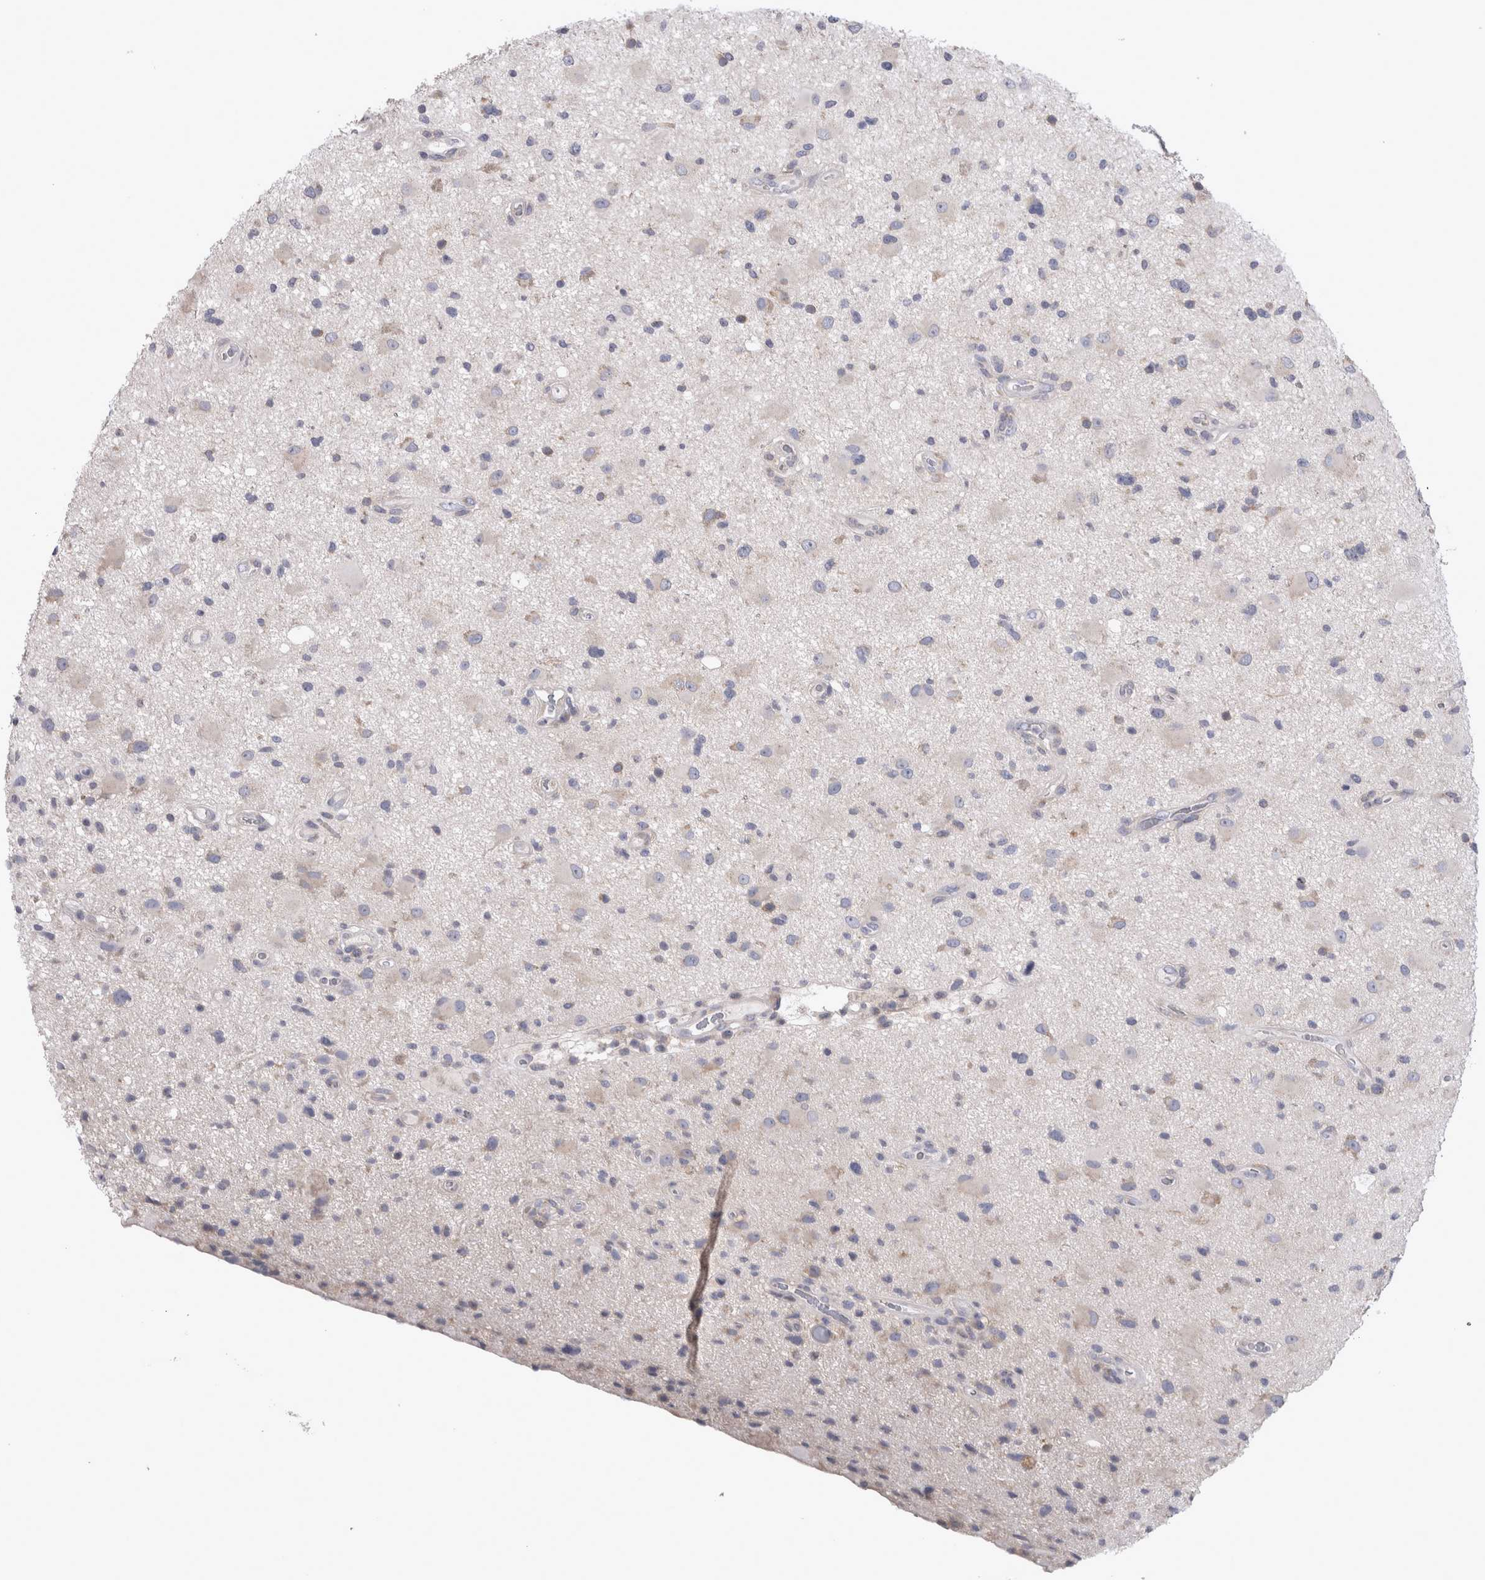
{"staining": {"intensity": "negative", "quantity": "none", "location": "none"}, "tissue": "glioma", "cell_type": "Tumor cells", "image_type": "cancer", "snomed": [{"axis": "morphology", "description": "Glioma, malignant, High grade"}, {"axis": "topography", "description": "Brain"}], "caption": "Glioma was stained to show a protein in brown. There is no significant staining in tumor cells.", "gene": "LRRC40", "patient": {"sex": "male", "age": 33}}